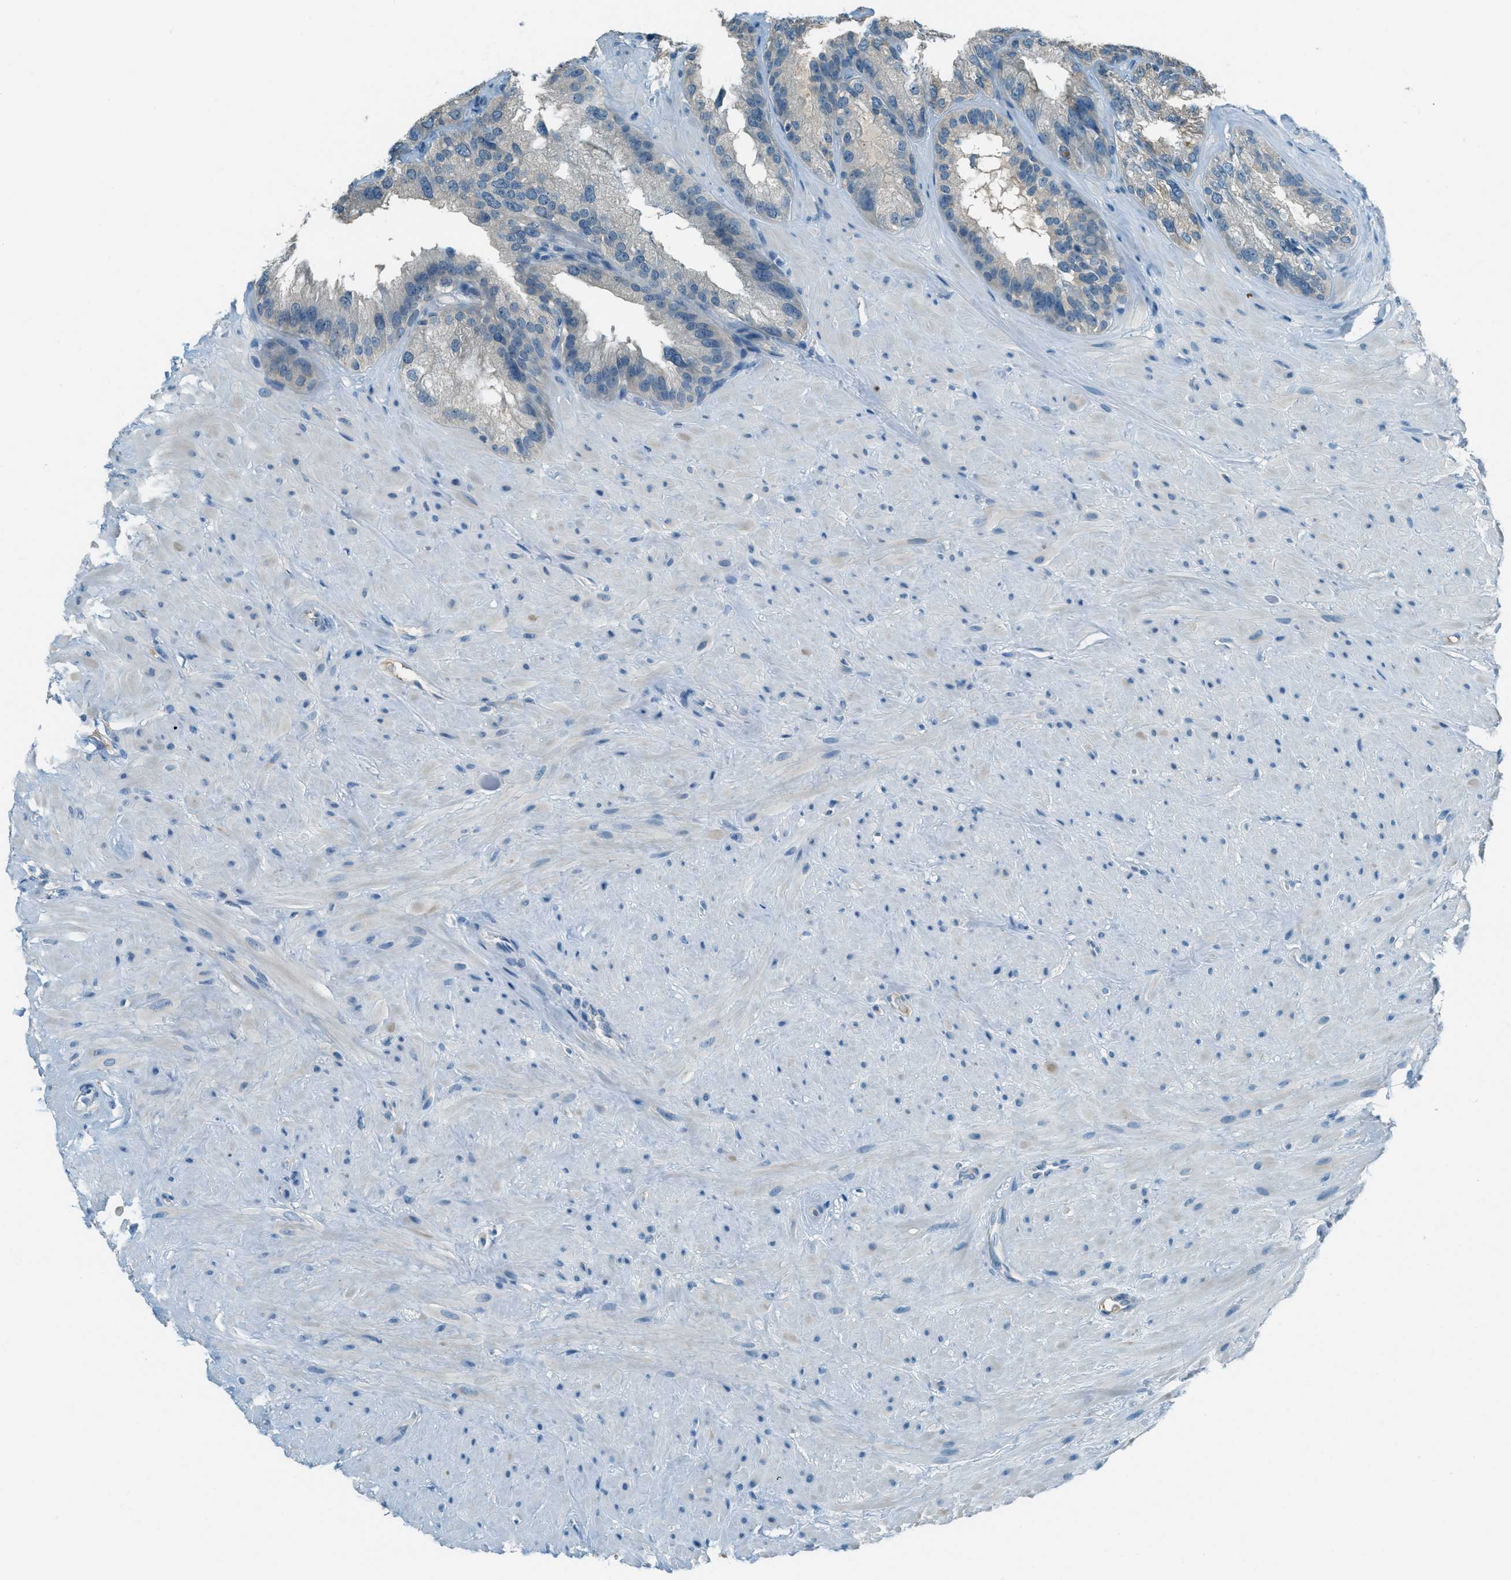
{"staining": {"intensity": "weak", "quantity": "<25%", "location": "cytoplasmic/membranous"}, "tissue": "seminal vesicle", "cell_type": "Glandular cells", "image_type": "normal", "snomed": [{"axis": "morphology", "description": "Normal tissue, NOS"}, {"axis": "topography", "description": "Seminal veicle"}], "caption": "Image shows no significant protein positivity in glandular cells of normal seminal vesicle.", "gene": "MSLN", "patient": {"sex": "male", "age": 68}}